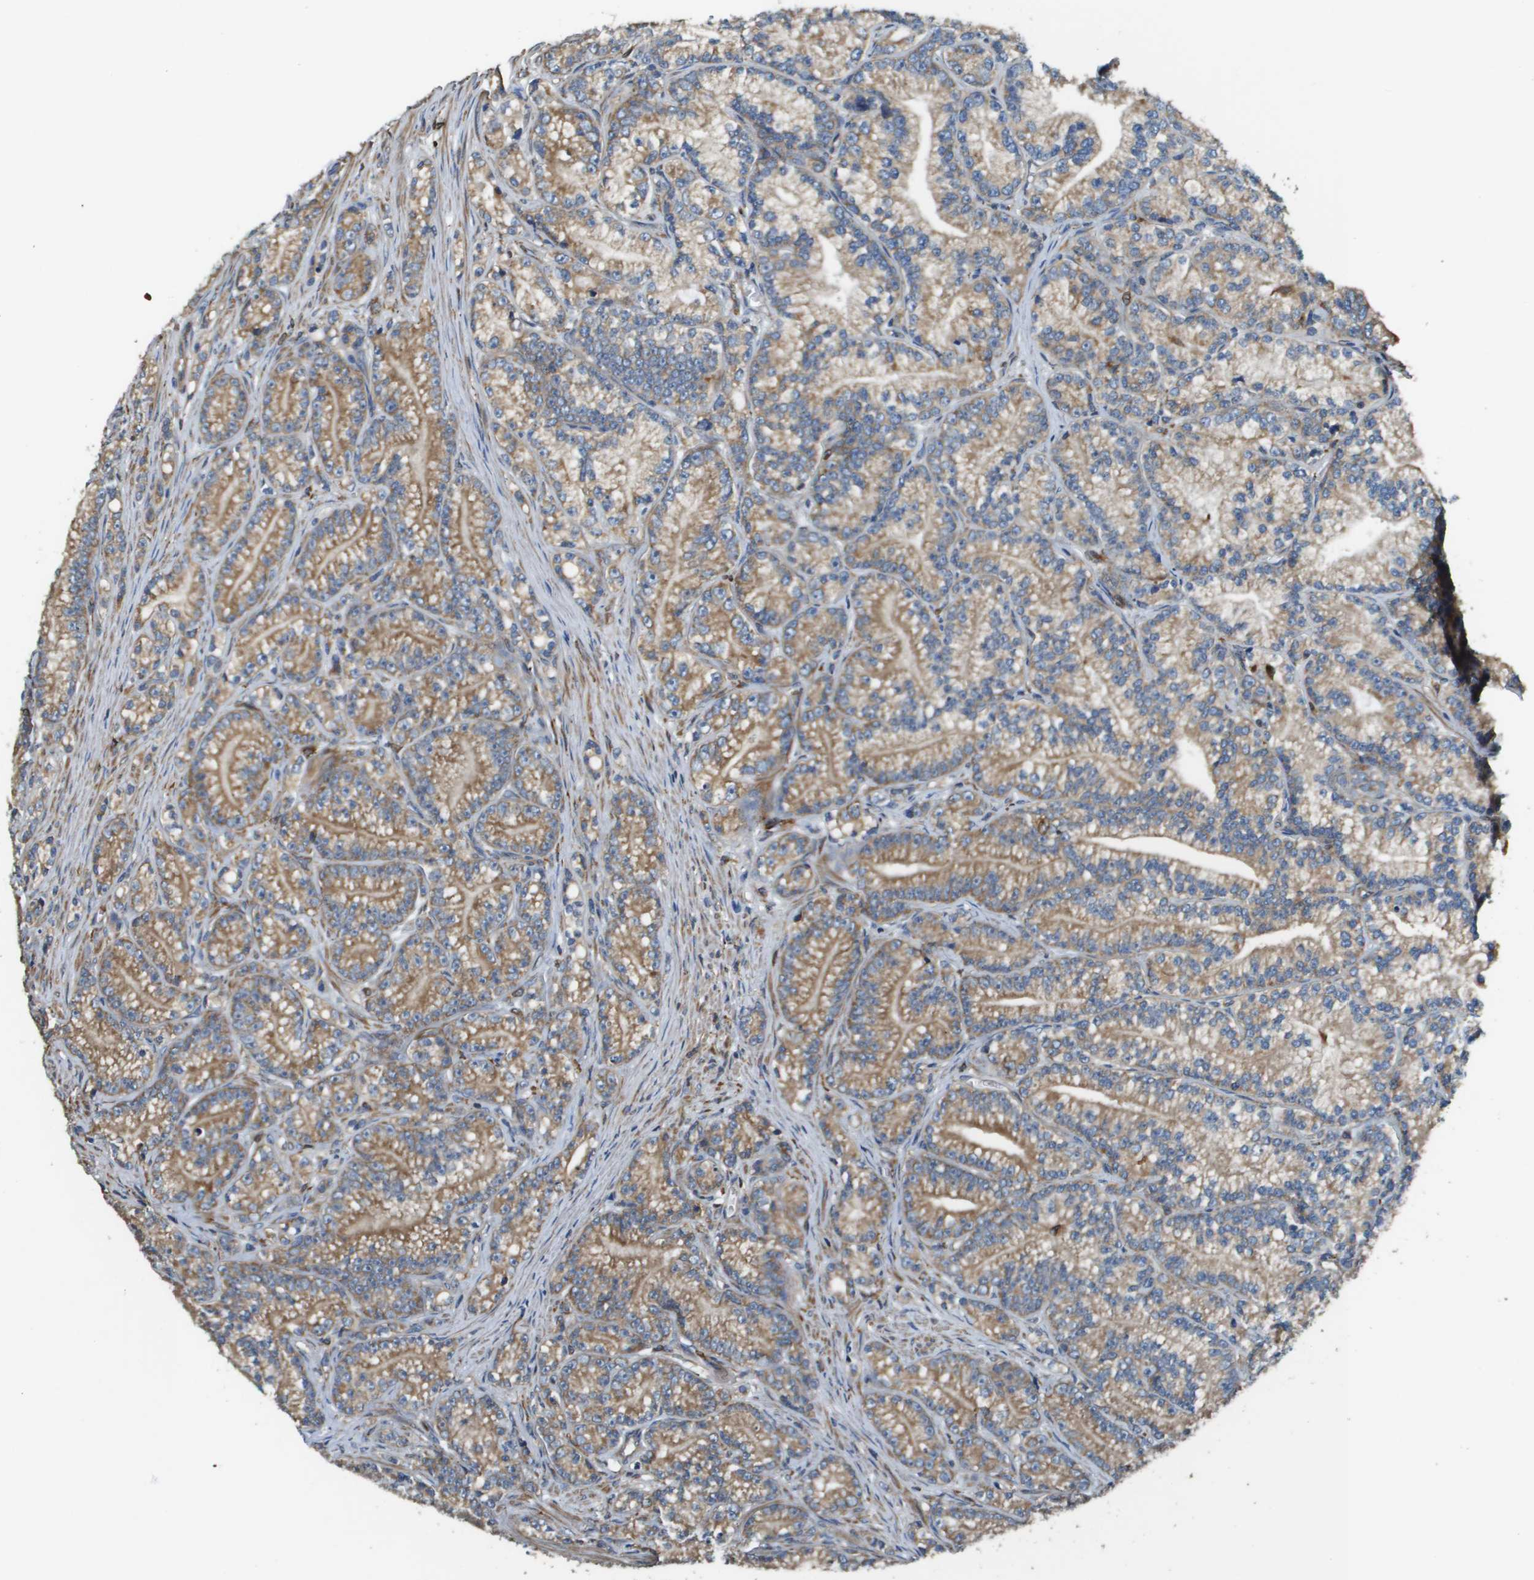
{"staining": {"intensity": "weak", "quantity": ">75%", "location": "cytoplasmic/membranous"}, "tissue": "prostate cancer", "cell_type": "Tumor cells", "image_type": "cancer", "snomed": [{"axis": "morphology", "description": "Adenocarcinoma, Low grade"}, {"axis": "topography", "description": "Prostate"}], "caption": "Protein analysis of low-grade adenocarcinoma (prostate) tissue shows weak cytoplasmic/membranous staining in about >75% of tumor cells.", "gene": "CNPY3", "patient": {"sex": "male", "age": 89}}